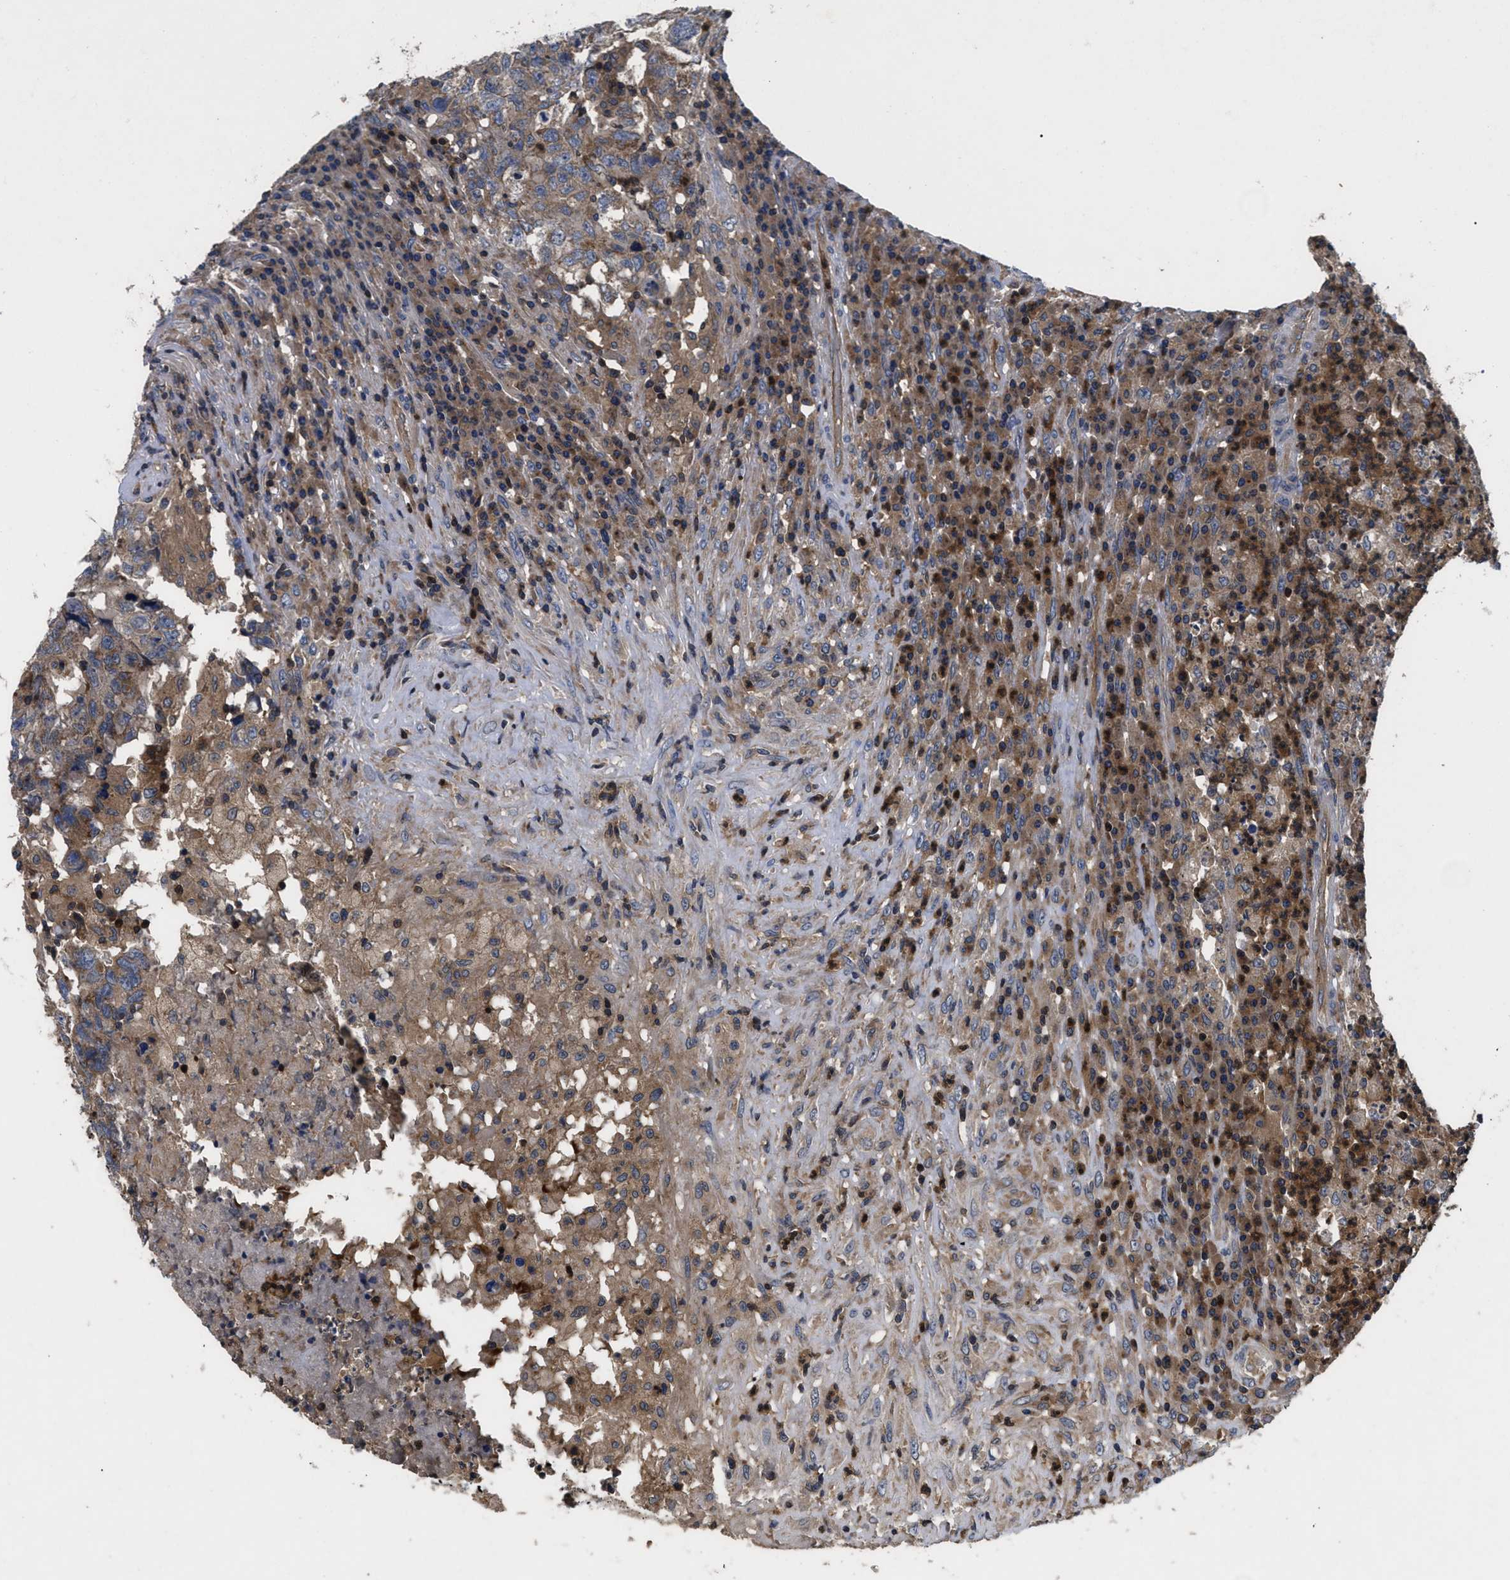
{"staining": {"intensity": "weak", "quantity": ">75%", "location": "cytoplasmic/membranous"}, "tissue": "testis cancer", "cell_type": "Tumor cells", "image_type": "cancer", "snomed": [{"axis": "morphology", "description": "Necrosis, NOS"}, {"axis": "morphology", "description": "Carcinoma, Embryonal, NOS"}, {"axis": "topography", "description": "Testis"}], "caption": "Immunohistochemistry (IHC) micrograph of neoplastic tissue: human testis cancer (embryonal carcinoma) stained using immunohistochemistry (IHC) exhibits low levels of weak protein expression localized specifically in the cytoplasmic/membranous of tumor cells, appearing as a cytoplasmic/membranous brown color.", "gene": "YBEY", "patient": {"sex": "male", "age": 19}}